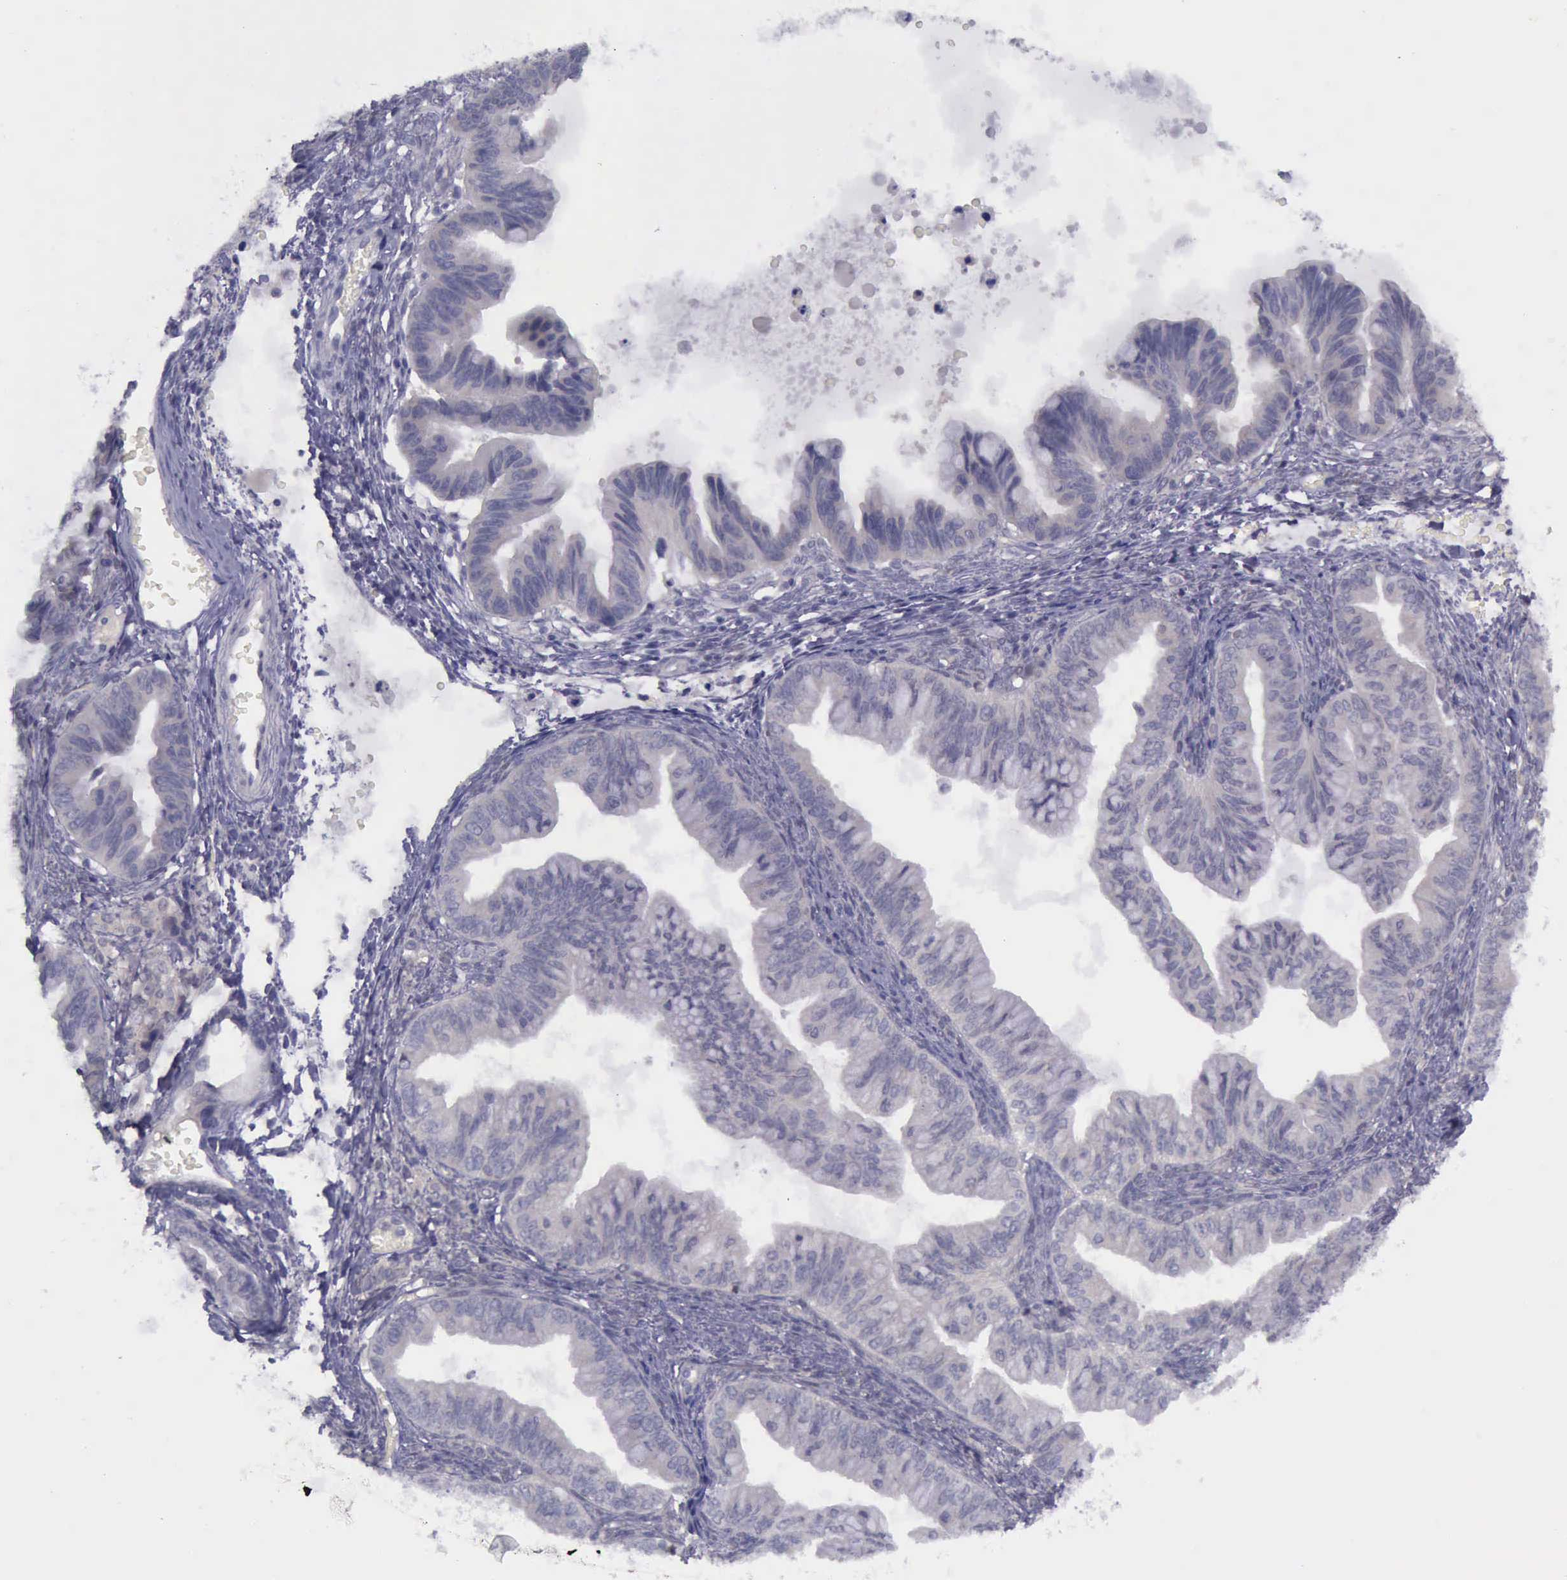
{"staining": {"intensity": "negative", "quantity": "none", "location": "none"}, "tissue": "ovarian cancer", "cell_type": "Tumor cells", "image_type": "cancer", "snomed": [{"axis": "morphology", "description": "Cystadenocarcinoma, mucinous, NOS"}, {"axis": "topography", "description": "Ovary"}], "caption": "This is an immunohistochemistry photomicrograph of human ovarian mucinous cystadenocarcinoma. There is no positivity in tumor cells.", "gene": "ARNT2", "patient": {"sex": "female", "age": 36}}